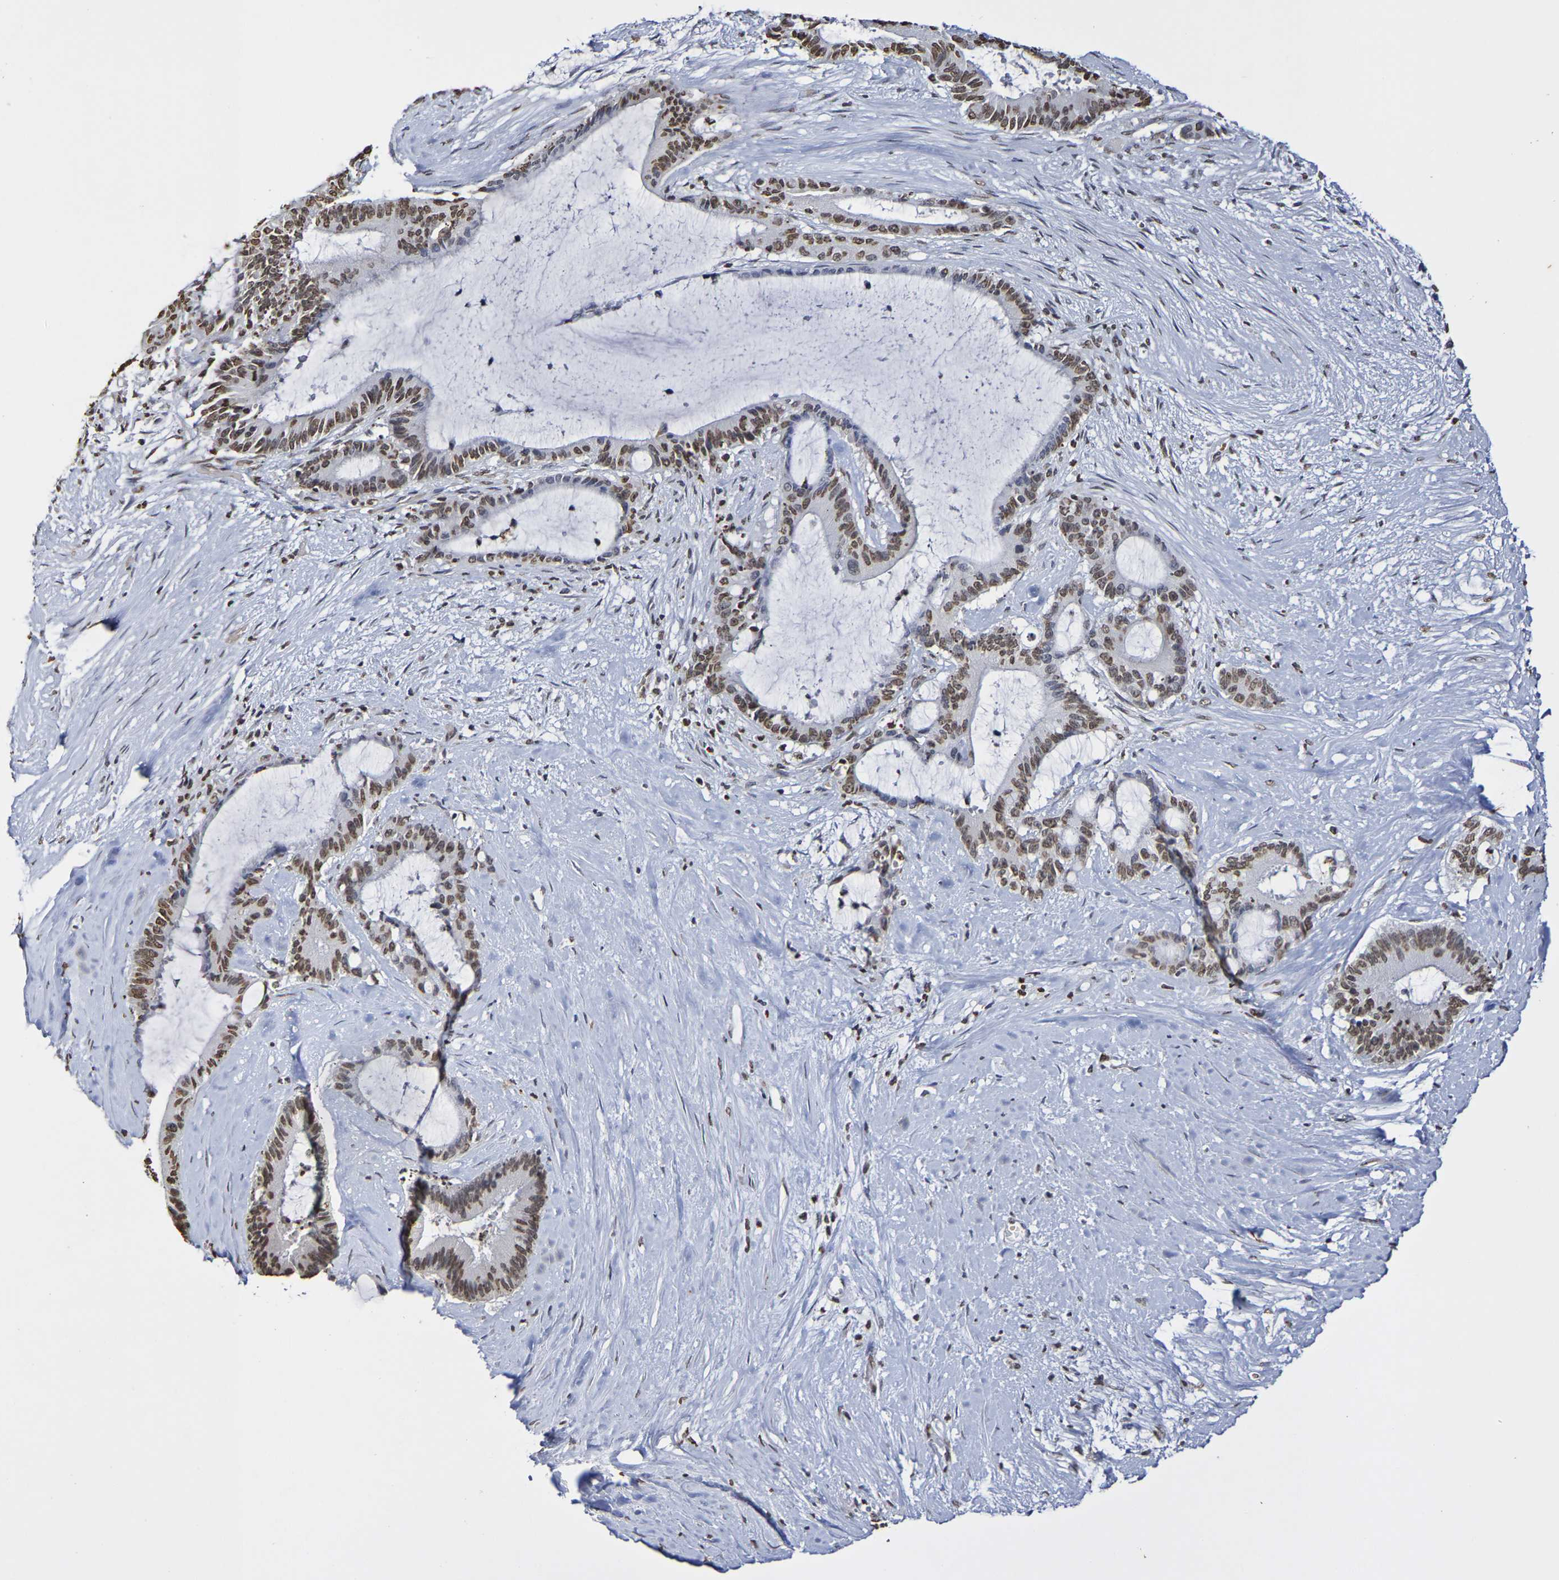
{"staining": {"intensity": "moderate", "quantity": ">75%", "location": "nuclear"}, "tissue": "liver cancer", "cell_type": "Tumor cells", "image_type": "cancer", "snomed": [{"axis": "morphology", "description": "Cholangiocarcinoma"}, {"axis": "topography", "description": "Liver"}], "caption": "DAB immunohistochemical staining of cholangiocarcinoma (liver) reveals moderate nuclear protein positivity in approximately >75% of tumor cells. (brown staining indicates protein expression, while blue staining denotes nuclei).", "gene": "ATF4", "patient": {"sex": "female", "age": 73}}